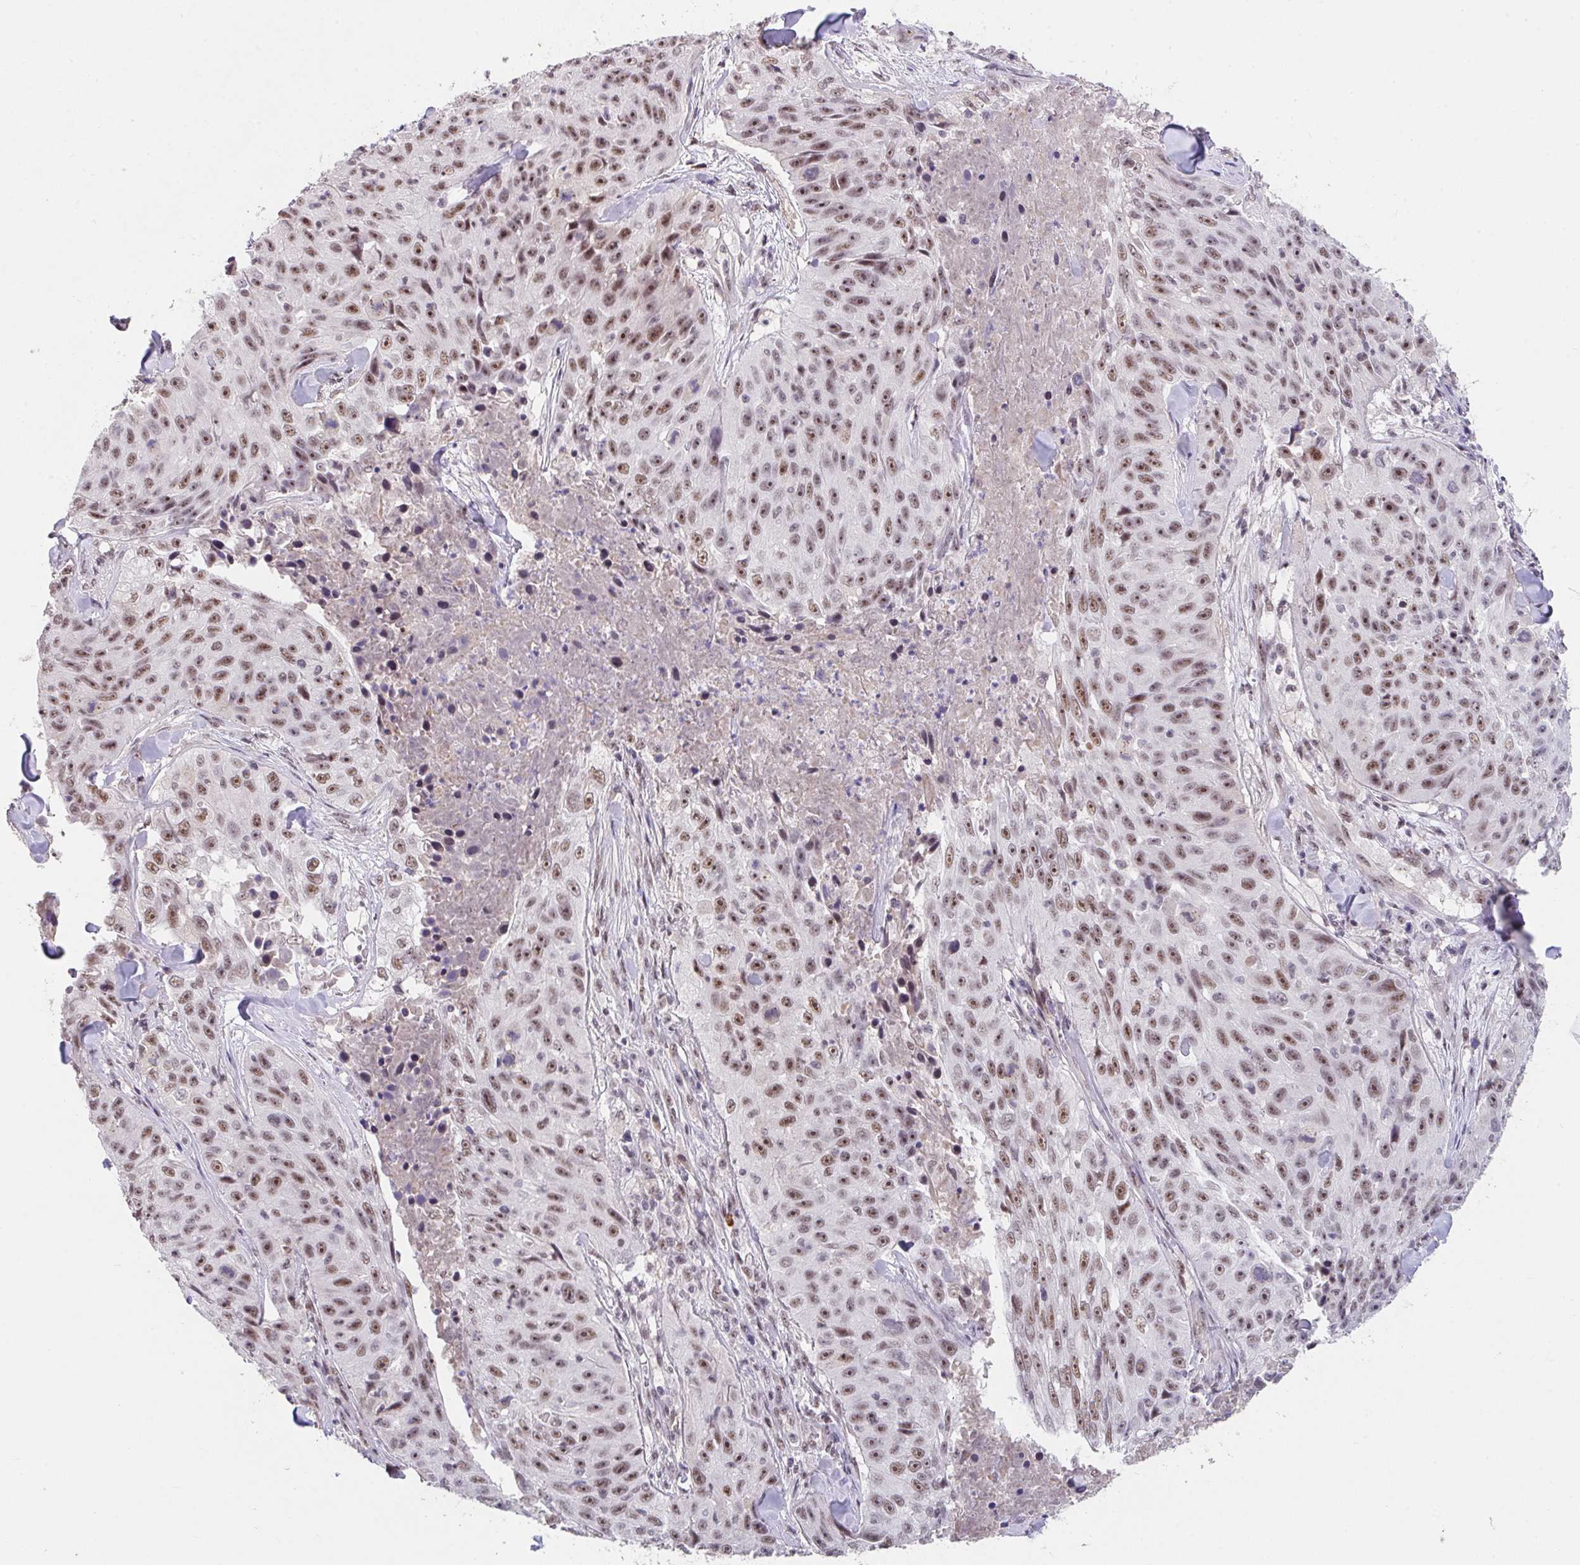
{"staining": {"intensity": "moderate", "quantity": ">75%", "location": "nuclear"}, "tissue": "skin cancer", "cell_type": "Tumor cells", "image_type": "cancer", "snomed": [{"axis": "morphology", "description": "Squamous cell carcinoma, NOS"}, {"axis": "topography", "description": "Skin"}], "caption": "The image shows immunohistochemical staining of squamous cell carcinoma (skin). There is moderate nuclear expression is identified in approximately >75% of tumor cells.", "gene": "RBBP6", "patient": {"sex": "female", "age": 87}}